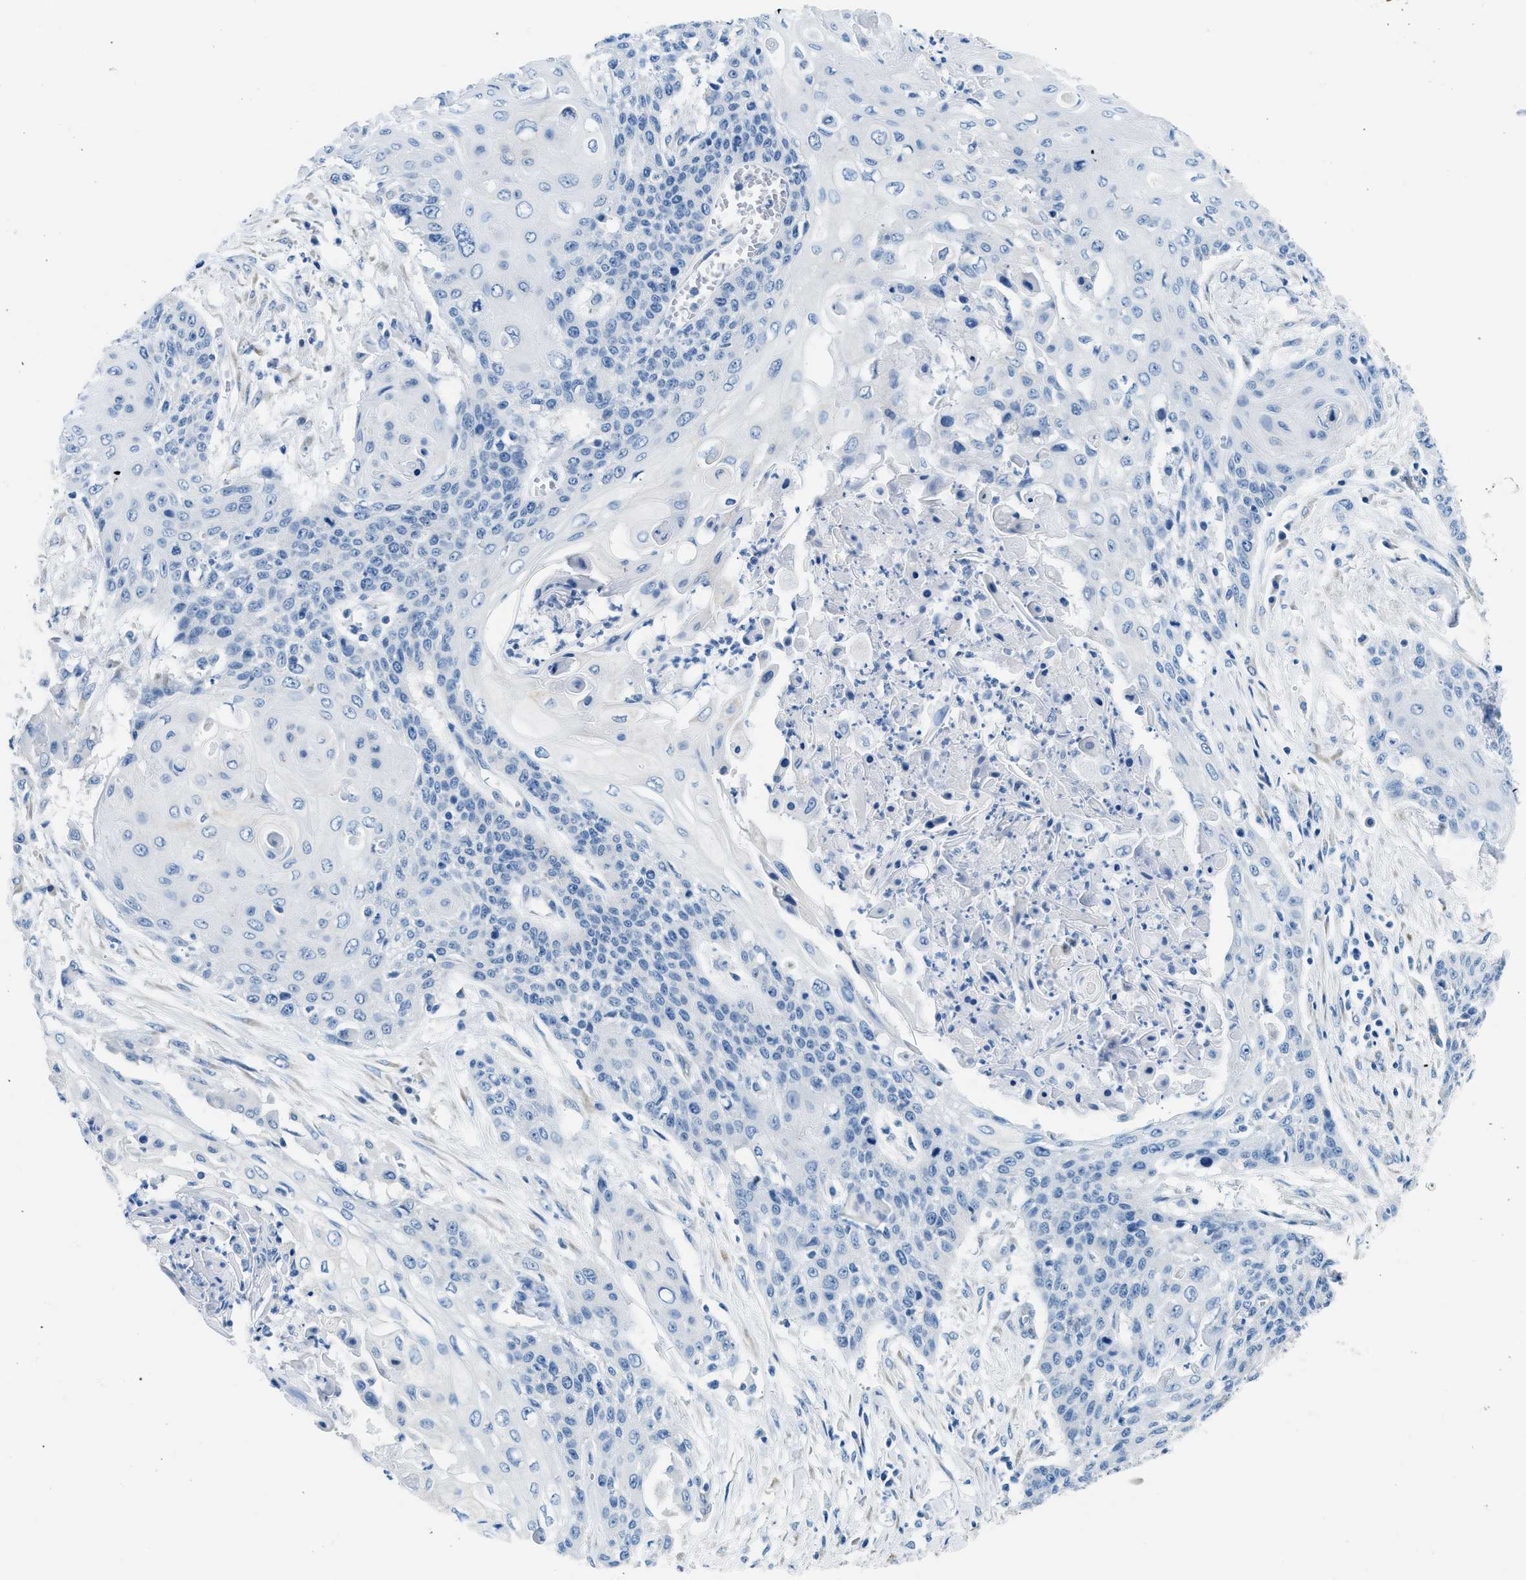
{"staining": {"intensity": "negative", "quantity": "none", "location": "none"}, "tissue": "cervical cancer", "cell_type": "Tumor cells", "image_type": "cancer", "snomed": [{"axis": "morphology", "description": "Squamous cell carcinoma, NOS"}, {"axis": "topography", "description": "Cervix"}], "caption": "The image displays no staining of tumor cells in cervical squamous cell carcinoma.", "gene": "CLDN18", "patient": {"sex": "female", "age": 39}}